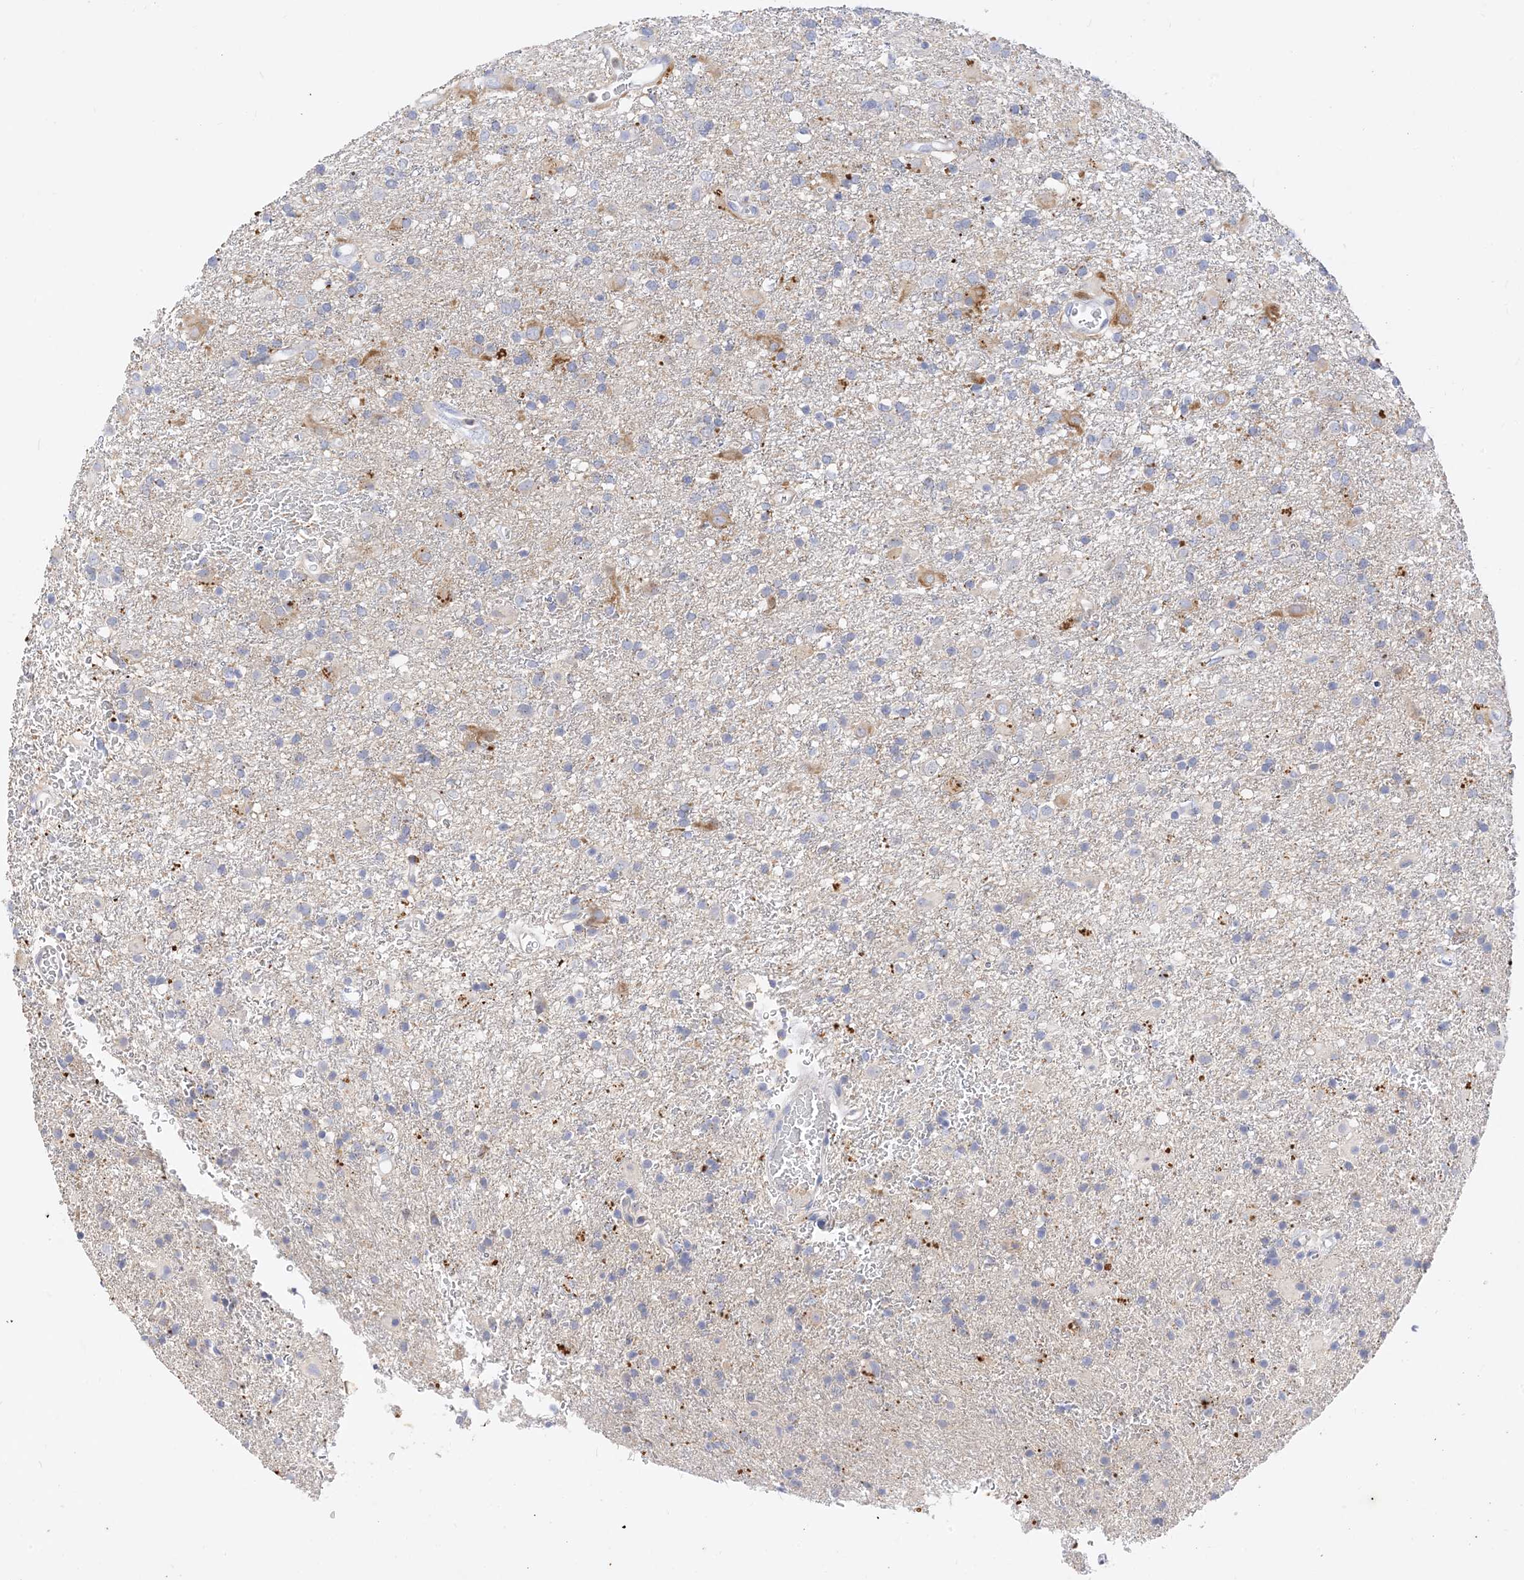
{"staining": {"intensity": "negative", "quantity": "none", "location": "none"}, "tissue": "glioma", "cell_type": "Tumor cells", "image_type": "cancer", "snomed": [{"axis": "morphology", "description": "Glioma, malignant, Low grade"}, {"axis": "topography", "description": "Brain"}], "caption": "This image is of malignant glioma (low-grade) stained with IHC to label a protein in brown with the nuclei are counter-stained blue. There is no positivity in tumor cells.", "gene": "ARV1", "patient": {"sex": "male", "age": 65}}